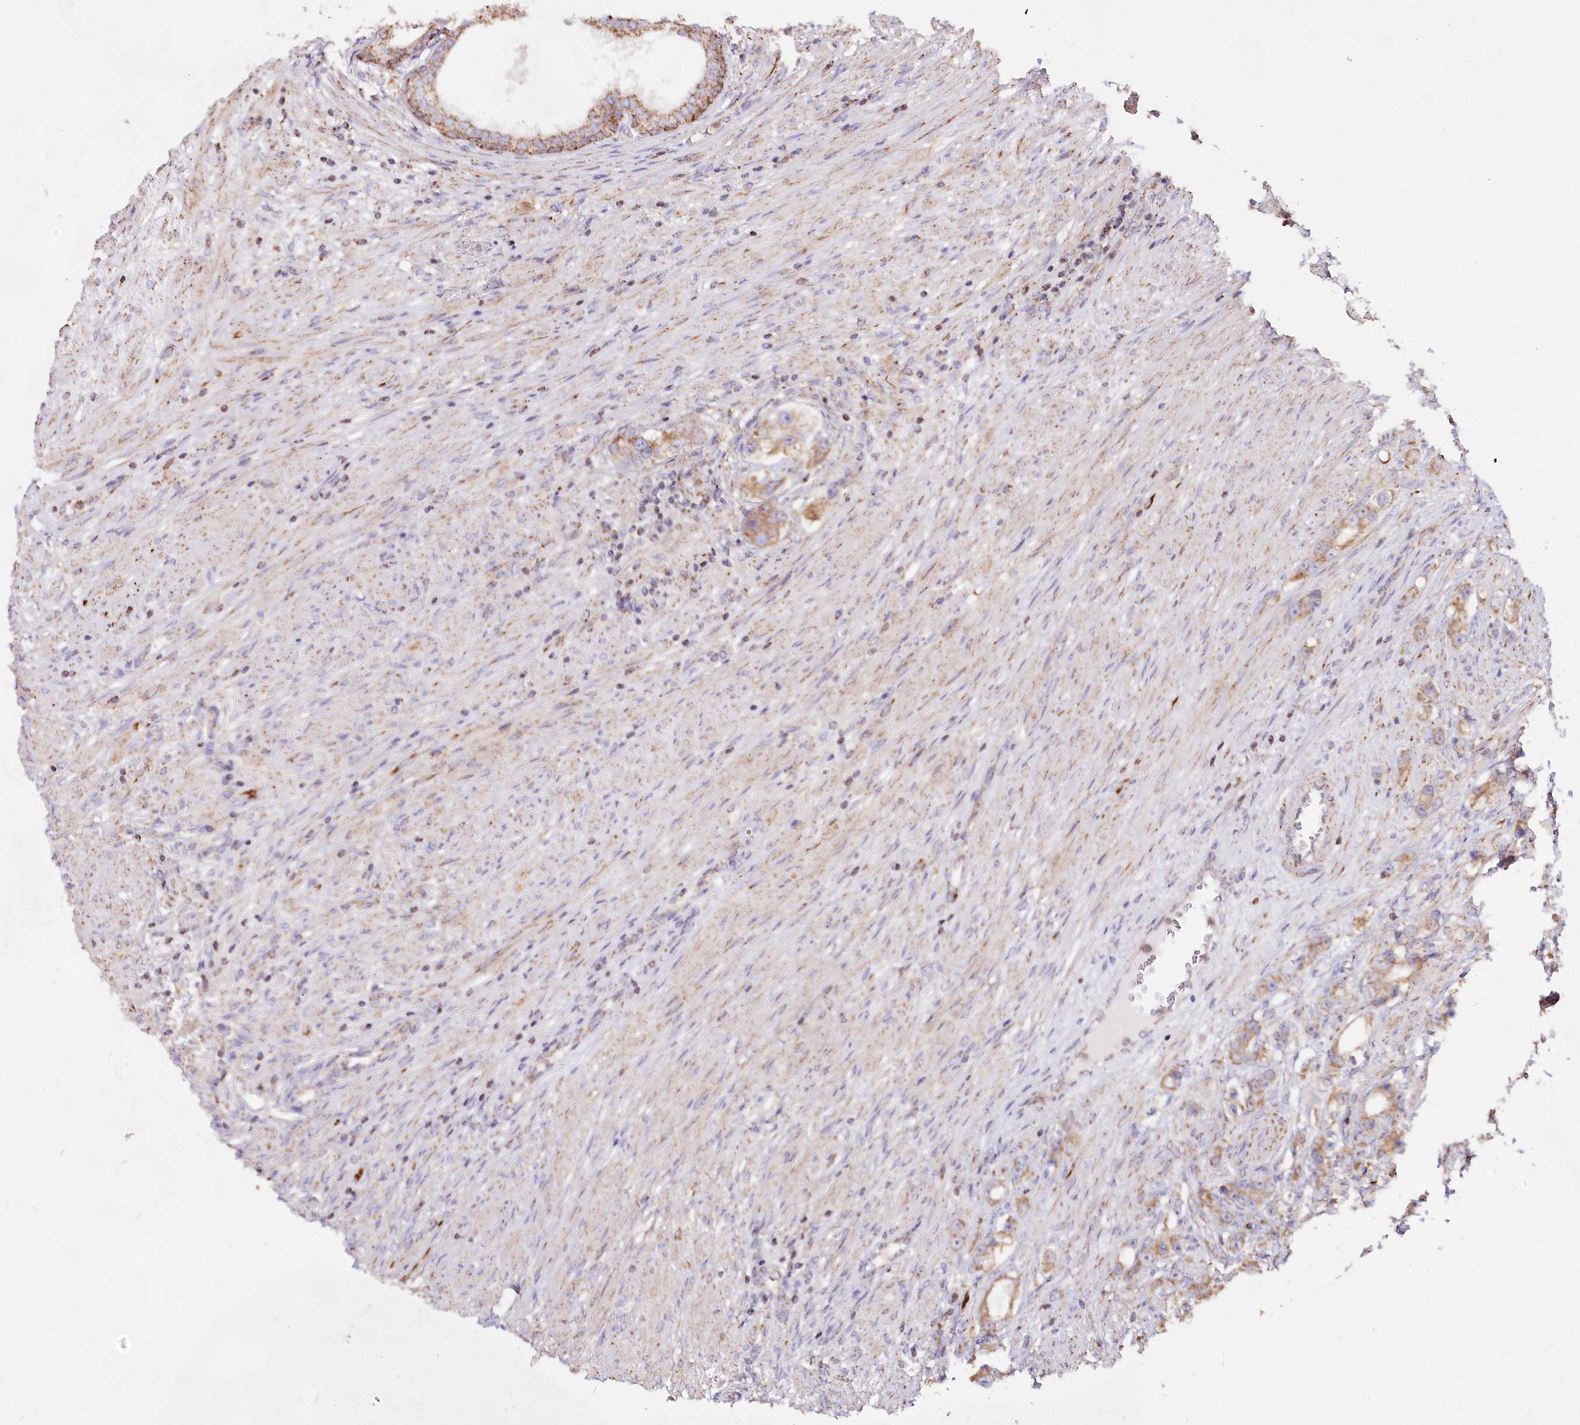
{"staining": {"intensity": "moderate", "quantity": ">75%", "location": "cytoplasmic/membranous"}, "tissue": "prostate cancer", "cell_type": "Tumor cells", "image_type": "cancer", "snomed": [{"axis": "morphology", "description": "Adenocarcinoma, High grade"}, {"axis": "topography", "description": "Prostate"}], "caption": "Brown immunohistochemical staining in human adenocarcinoma (high-grade) (prostate) reveals moderate cytoplasmic/membranous expression in approximately >75% of tumor cells.", "gene": "TASOR2", "patient": {"sex": "male", "age": 63}}